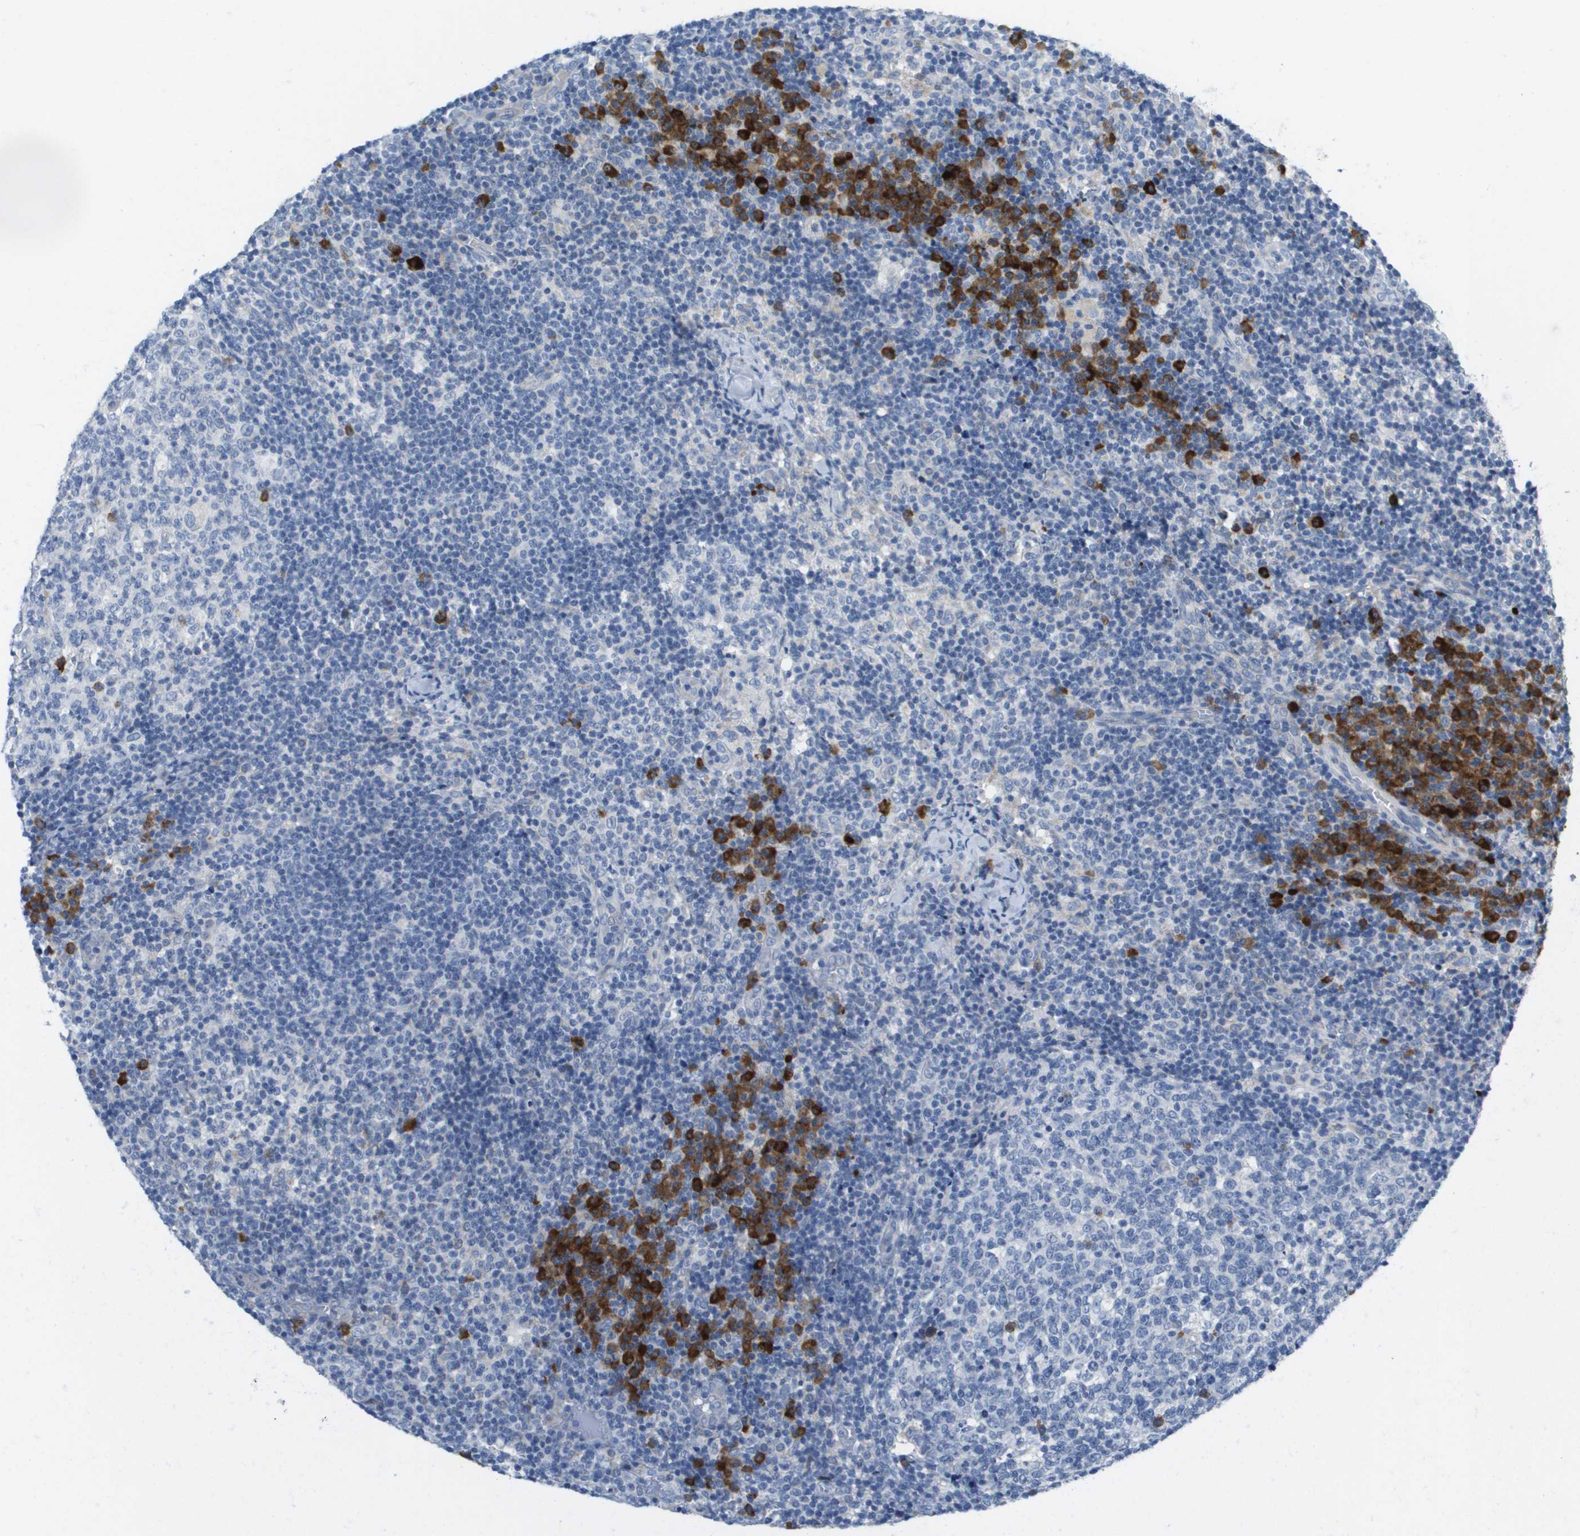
{"staining": {"intensity": "strong", "quantity": "<25%", "location": "cytoplasmic/membranous"}, "tissue": "lymph node", "cell_type": "Germinal center cells", "image_type": "normal", "snomed": [{"axis": "morphology", "description": "Normal tissue, NOS"}, {"axis": "morphology", "description": "Inflammation, NOS"}, {"axis": "topography", "description": "Lymph node"}], "caption": "The immunohistochemical stain labels strong cytoplasmic/membranous staining in germinal center cells of normal lymph node. (Brightfield microscopy of DAB IHC at high magnification).", "gene": "CD3G", "patient": {"sex": "male", "age": 55}}